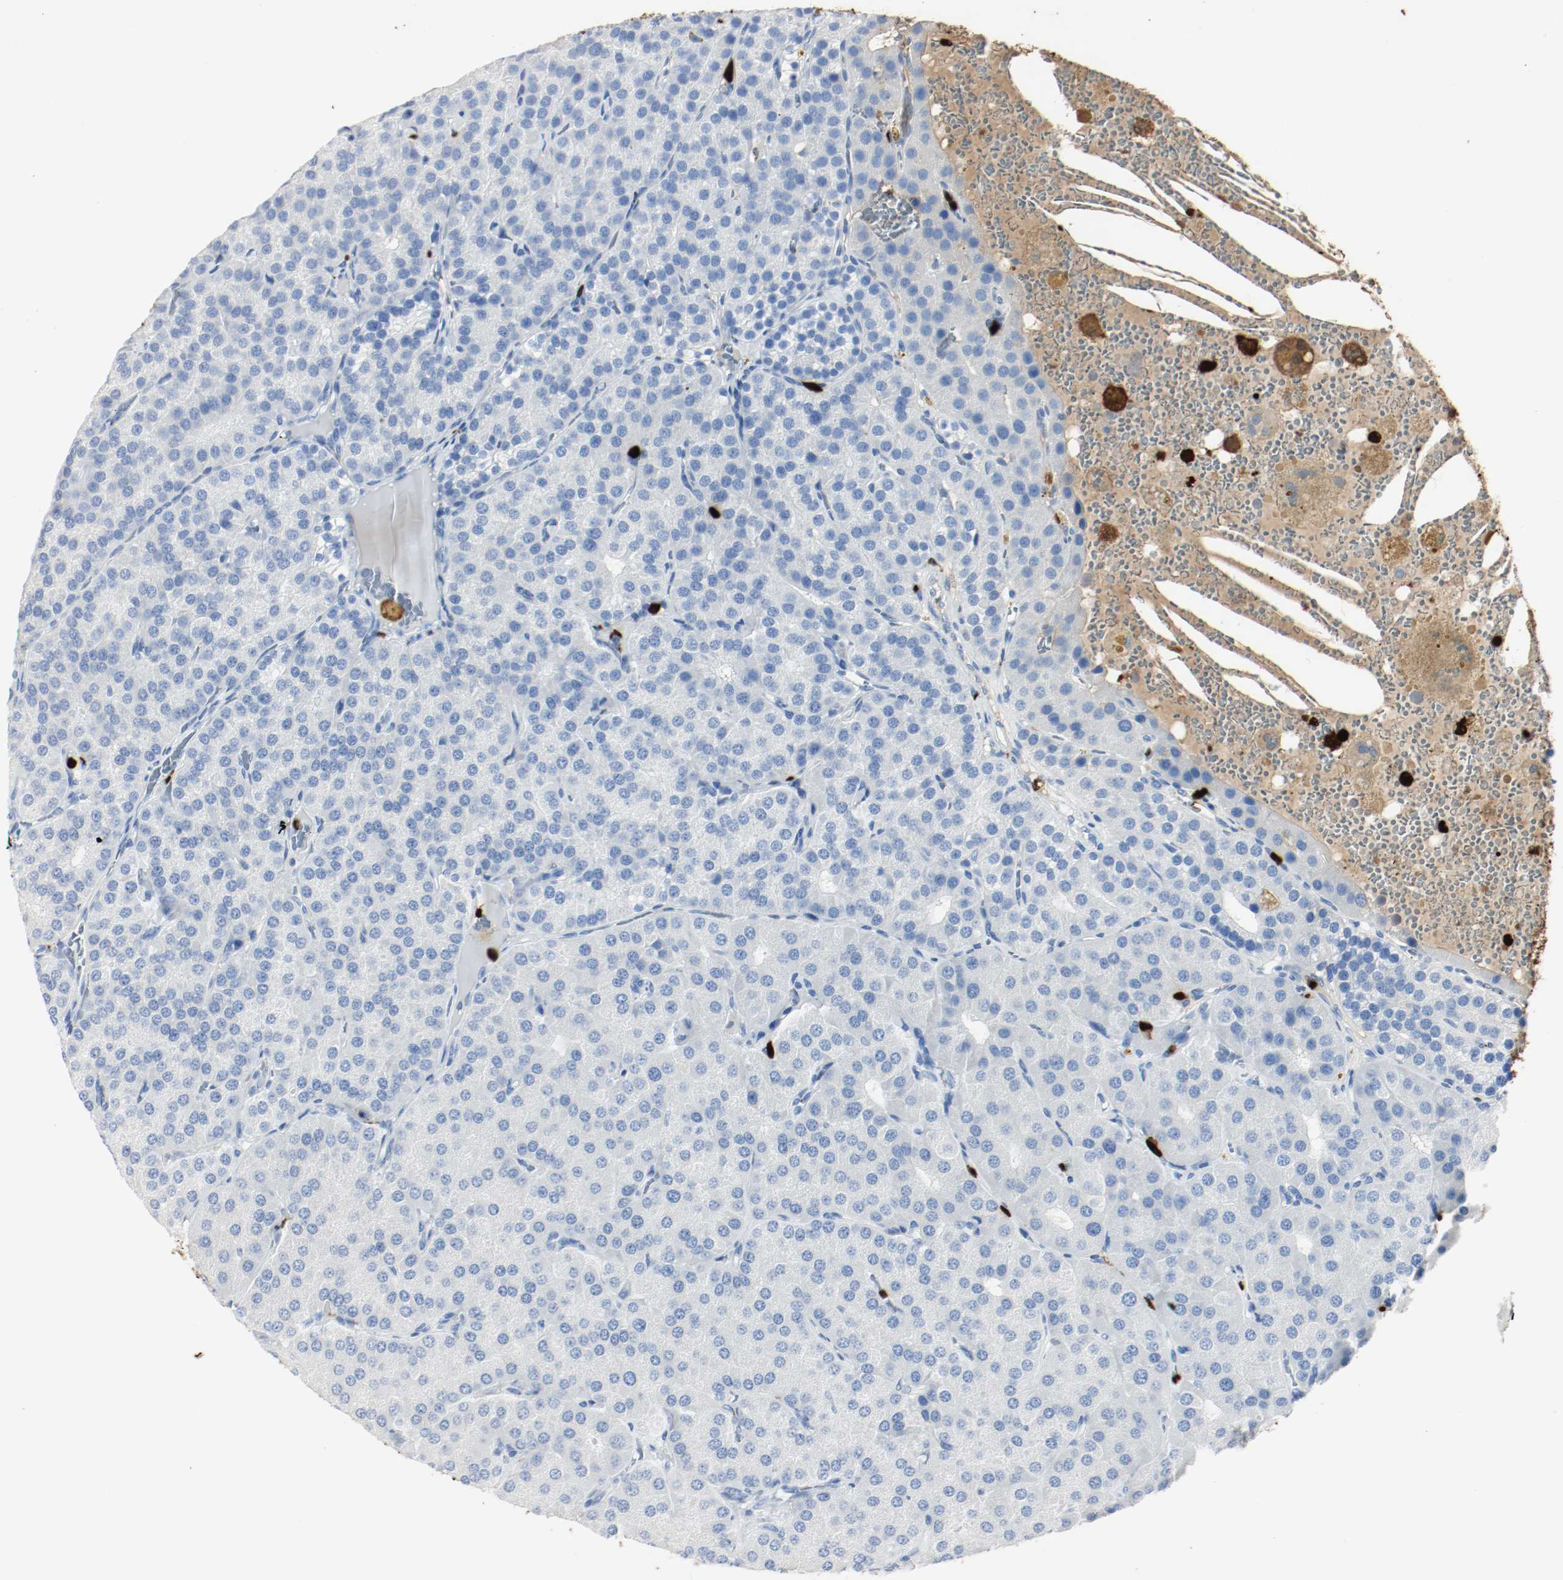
{"staining": {"intensity": "negative", "quantity": "none", "location": "none"}, "tissue": "parathyroid gland", "cell_type": "Glandular cells", "image_type": "normal", "snomed": [{"axis": "morphology", "description": "Normal tissue, NOS"}, {"axis": "morphology", "description": "Adenoma, NOS"}, {"axis": "topography", "description": "Parathyroid gland"}], "caption": "Human parathyroid gland stained for a protein using IHC exhibits no positivity in glandular cells.", "gene": "S100A9", "patient": {"sex": "female", "age": 86}}